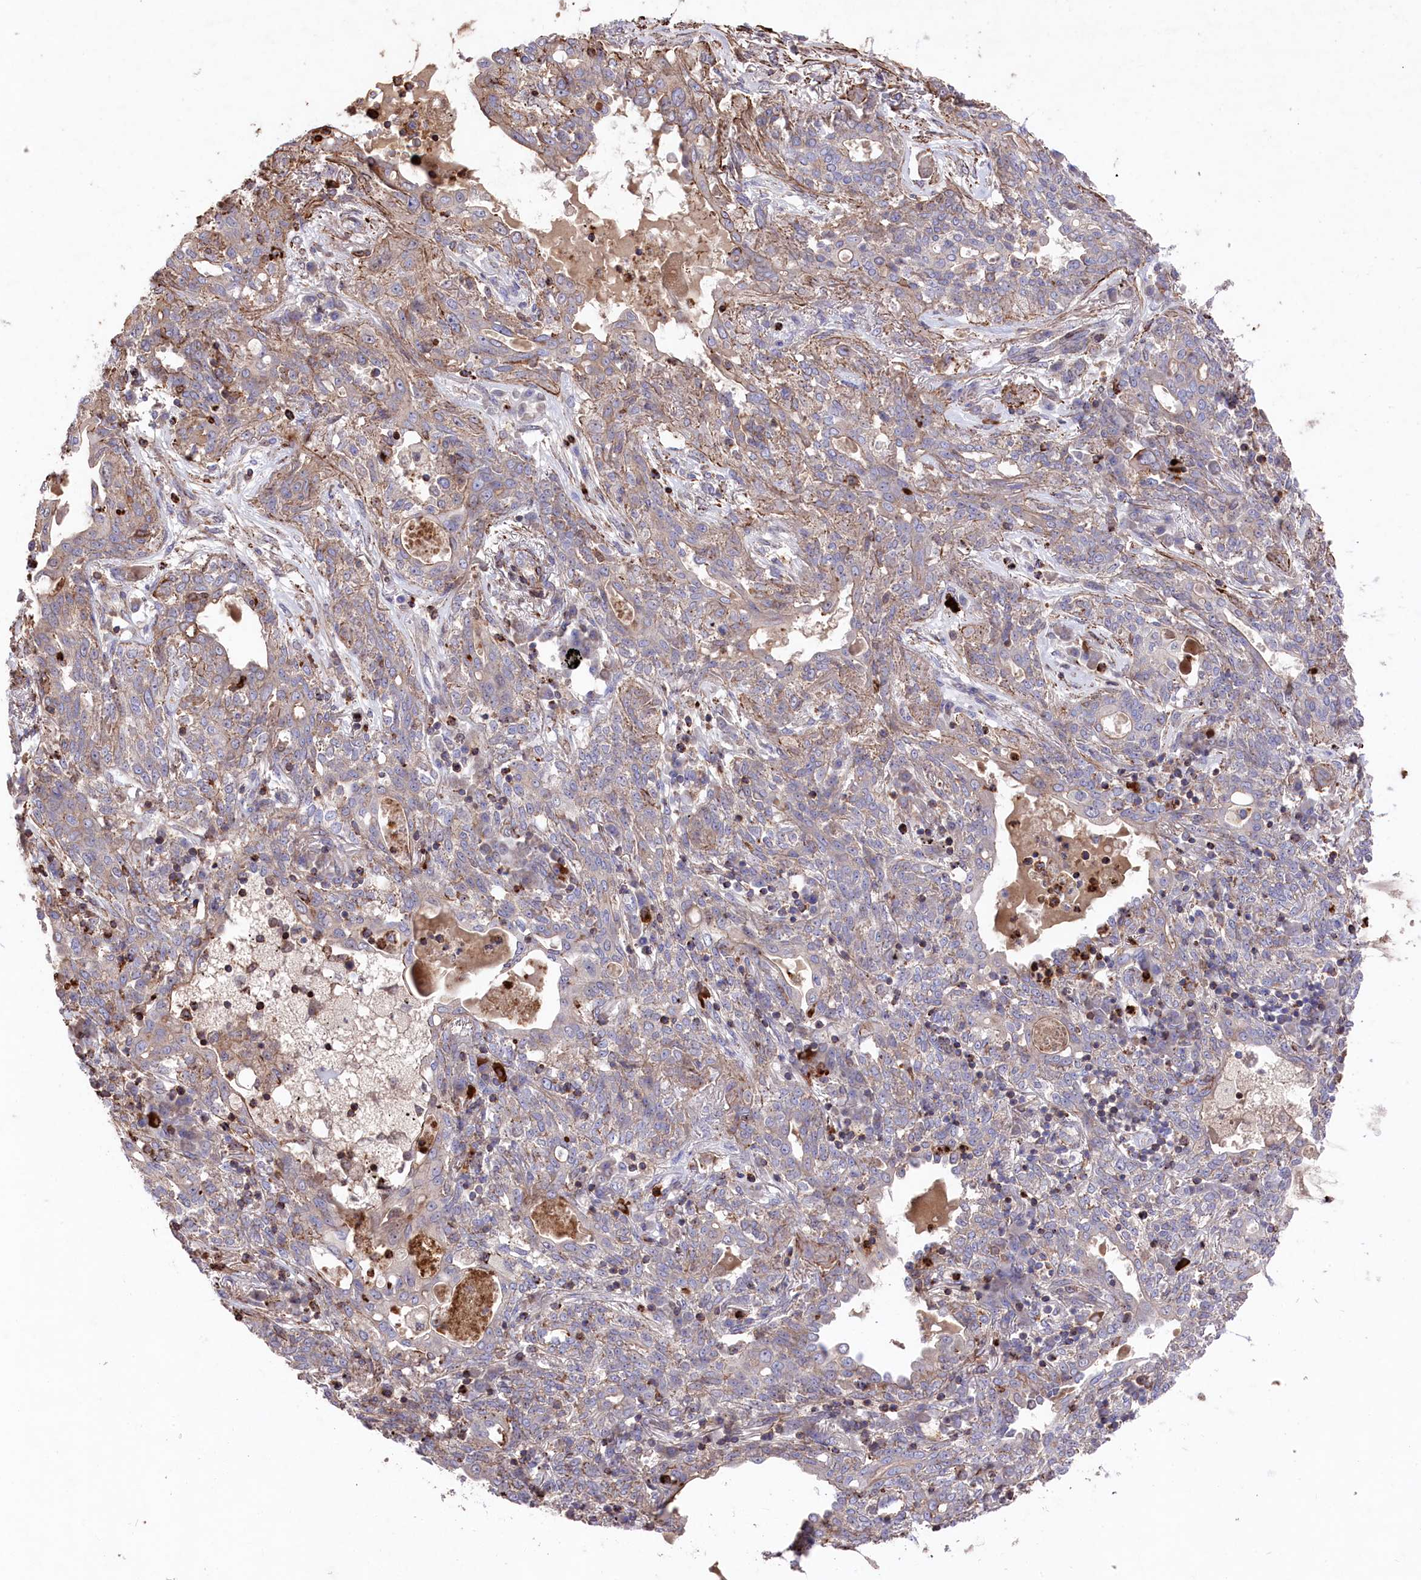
{"staining": {"intensity": "weak", "quantity": "<25%", "location": "cytoplasmic/membranous"}, "tissue": "lung cancer", "cell_type": "Tumor cells", "image_type": "cancer", "snomed": [{"axis": "morphology", "description": "Squamous cell carcinoma, NOS"}, {"axis": "topography", "description": "Lung"}], "caption": "Immunohistochemical staining of lung cancer (squamous cell carcinoma) demonstrates no significant staining in tumor cells.", "gene": "RAPSN", "patient": {"sex": "female", "age": 70}}